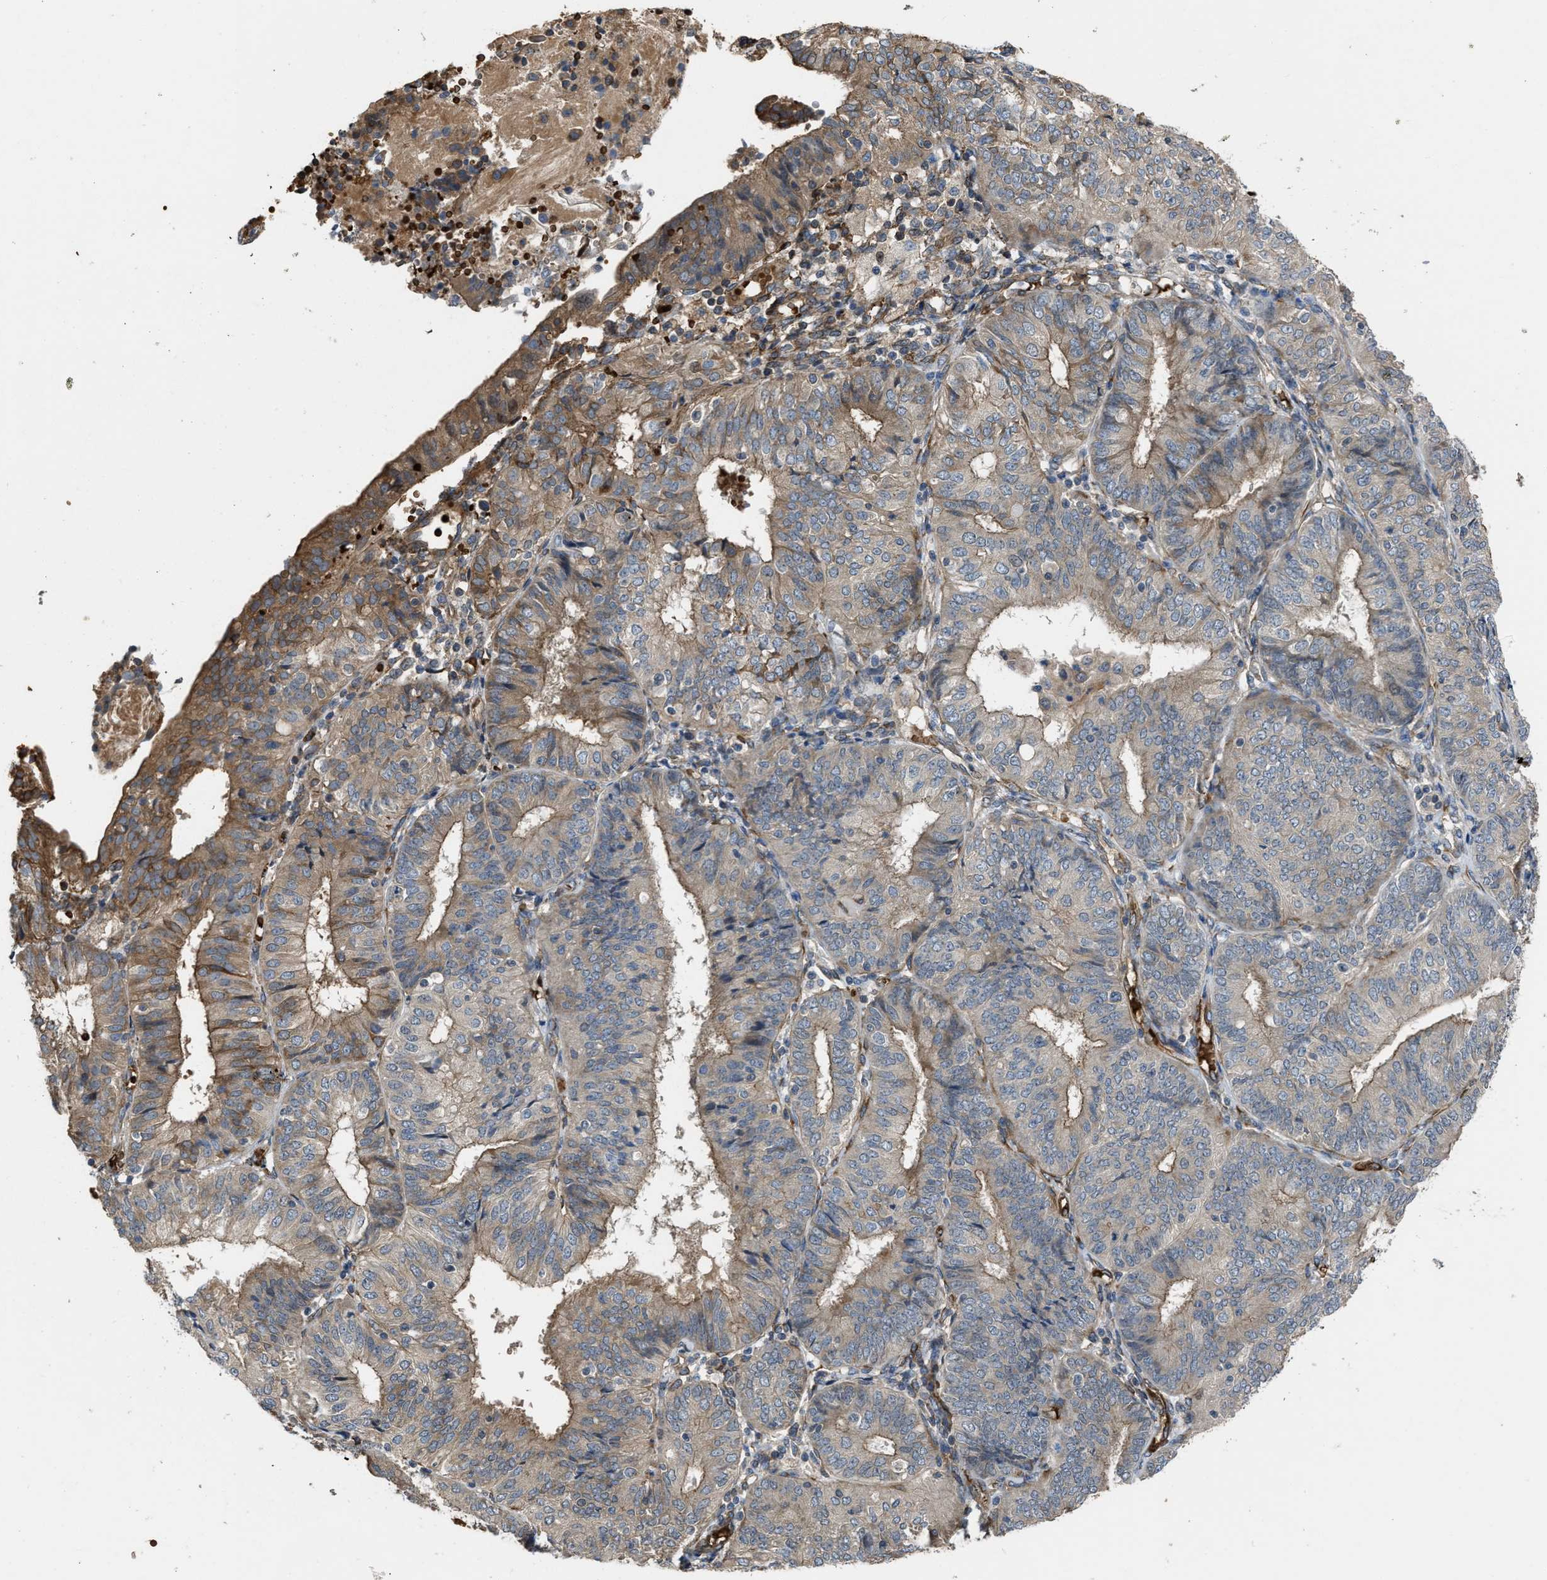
{"staining": {"intensity": "moderate", "quantity": "25%-75%", "location": "cytoplasmic/membranous"}, "tissue": "endometrial cancer", "cell_type": "Tumor cells", "image_type": "cancer", "snomed": [{"axis": "morphology", "description": "Adenocarcinoma, NOS"}, {"axis": "topography", "description": "Endometrium"}], "caption": "Moderate cytoplasmic/membranous protein staining is present in about 25%-75% of tumor cells in endometrial cancer (adenocarcinoma).", "gene": "SELENOM", "patient": {"sex": "female", "age": 58}}